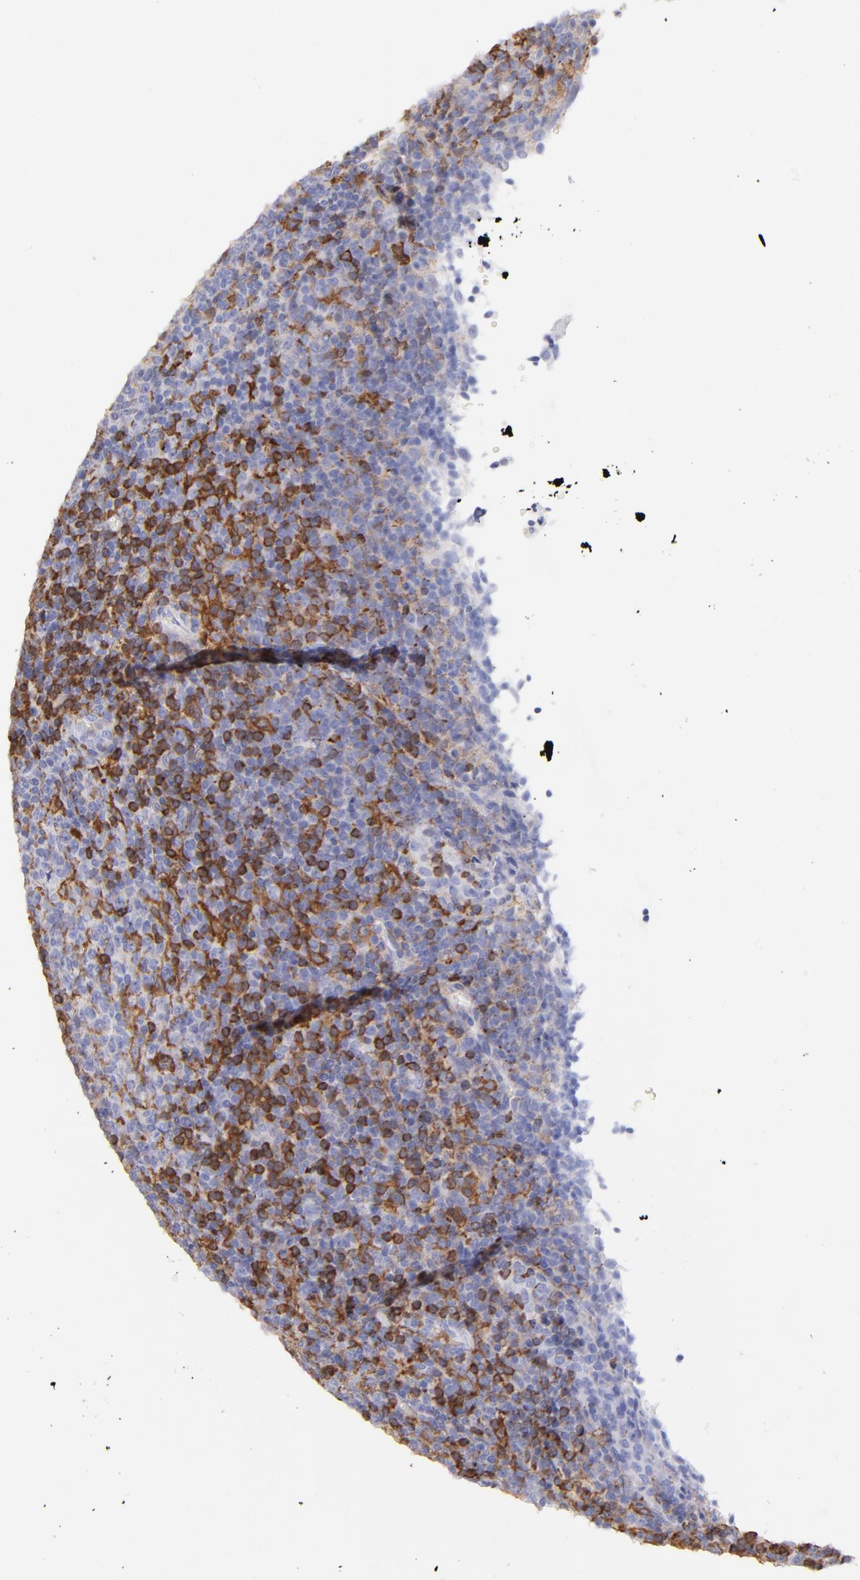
{"staining": {"intensity": "strong", "quantity": "25%-75%", "location": "cytoplasmic/membranous"}, "tissue": "lymphoma", "cell_type": "Tumor cells", "image_type": "cancer", "snomed": [{"axis": "morphology", "description": "Malignant lymphoma, non-Hodgkin's type, Low grade"}, {"axis": "topography", "description": "Lymph node"}], "caption": "Human low-grade malignant lymphoma, non-Hodgkin's type stained with a protein marker displays strong staining in tumor cells.", "gene": "PRKCA", "patient": {"sex": "male", "age": 70}}